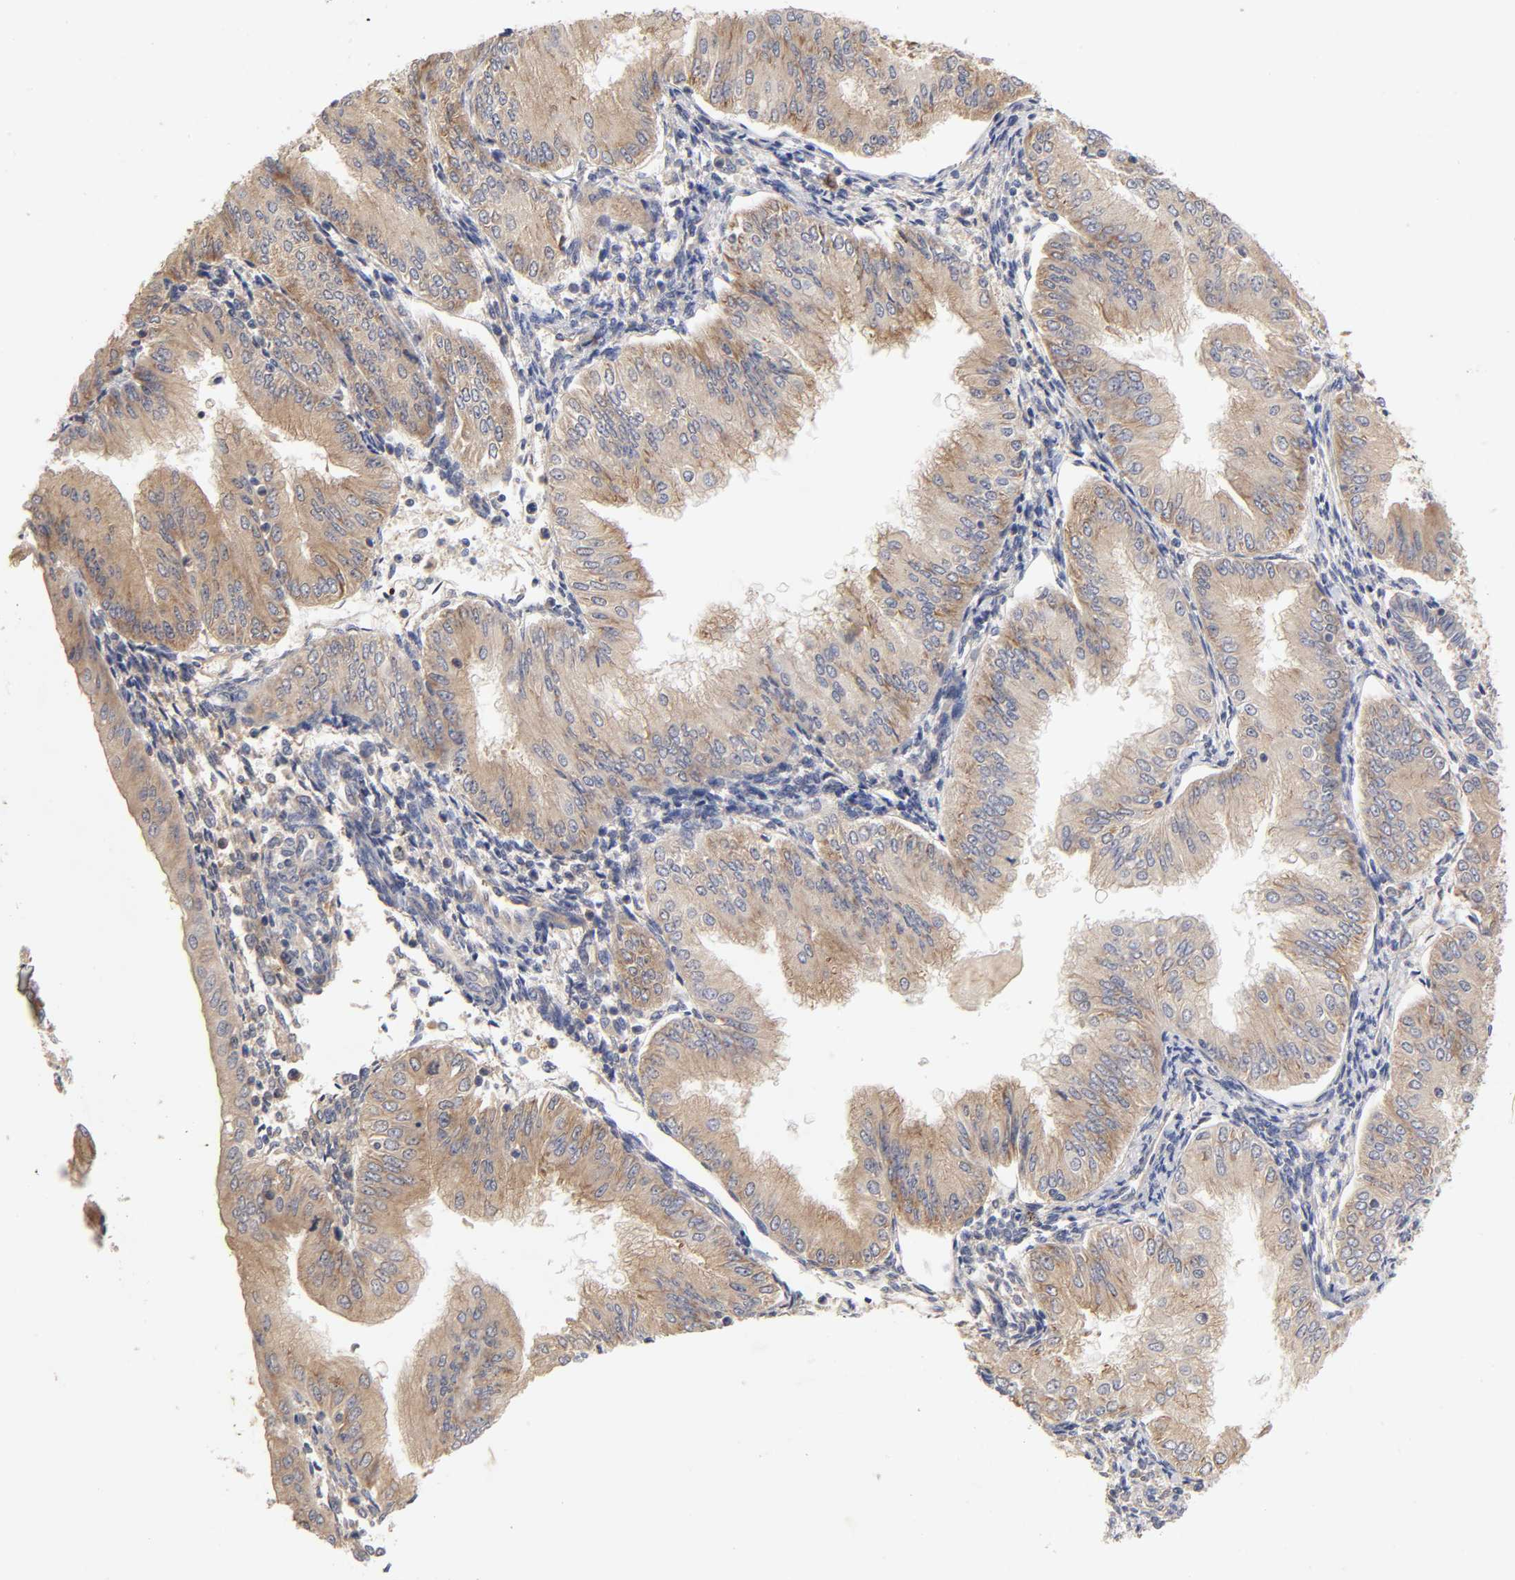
{"staining": {"intensity": "moderate", "quantity": ">75%", "location": "cytoplasmic/membranous"}, "tissue": "endometrial cancer", "cell_type": "Tumor cells", "image_type": "cancer", "snomed": [{"axis": "morphology", "description": "Adenocarcinoma, NOS"}, {"axis": "topography", "description": "Endometrium"}], "caption": "IHC of endometrial cancer (adenocarcinoma) shows medium levels of moderate cytoplasmic/membranous staining in approximately >75% of tumor cells.", "gene": "RPS29", "patient": {"sex": "female", "age": 53}}